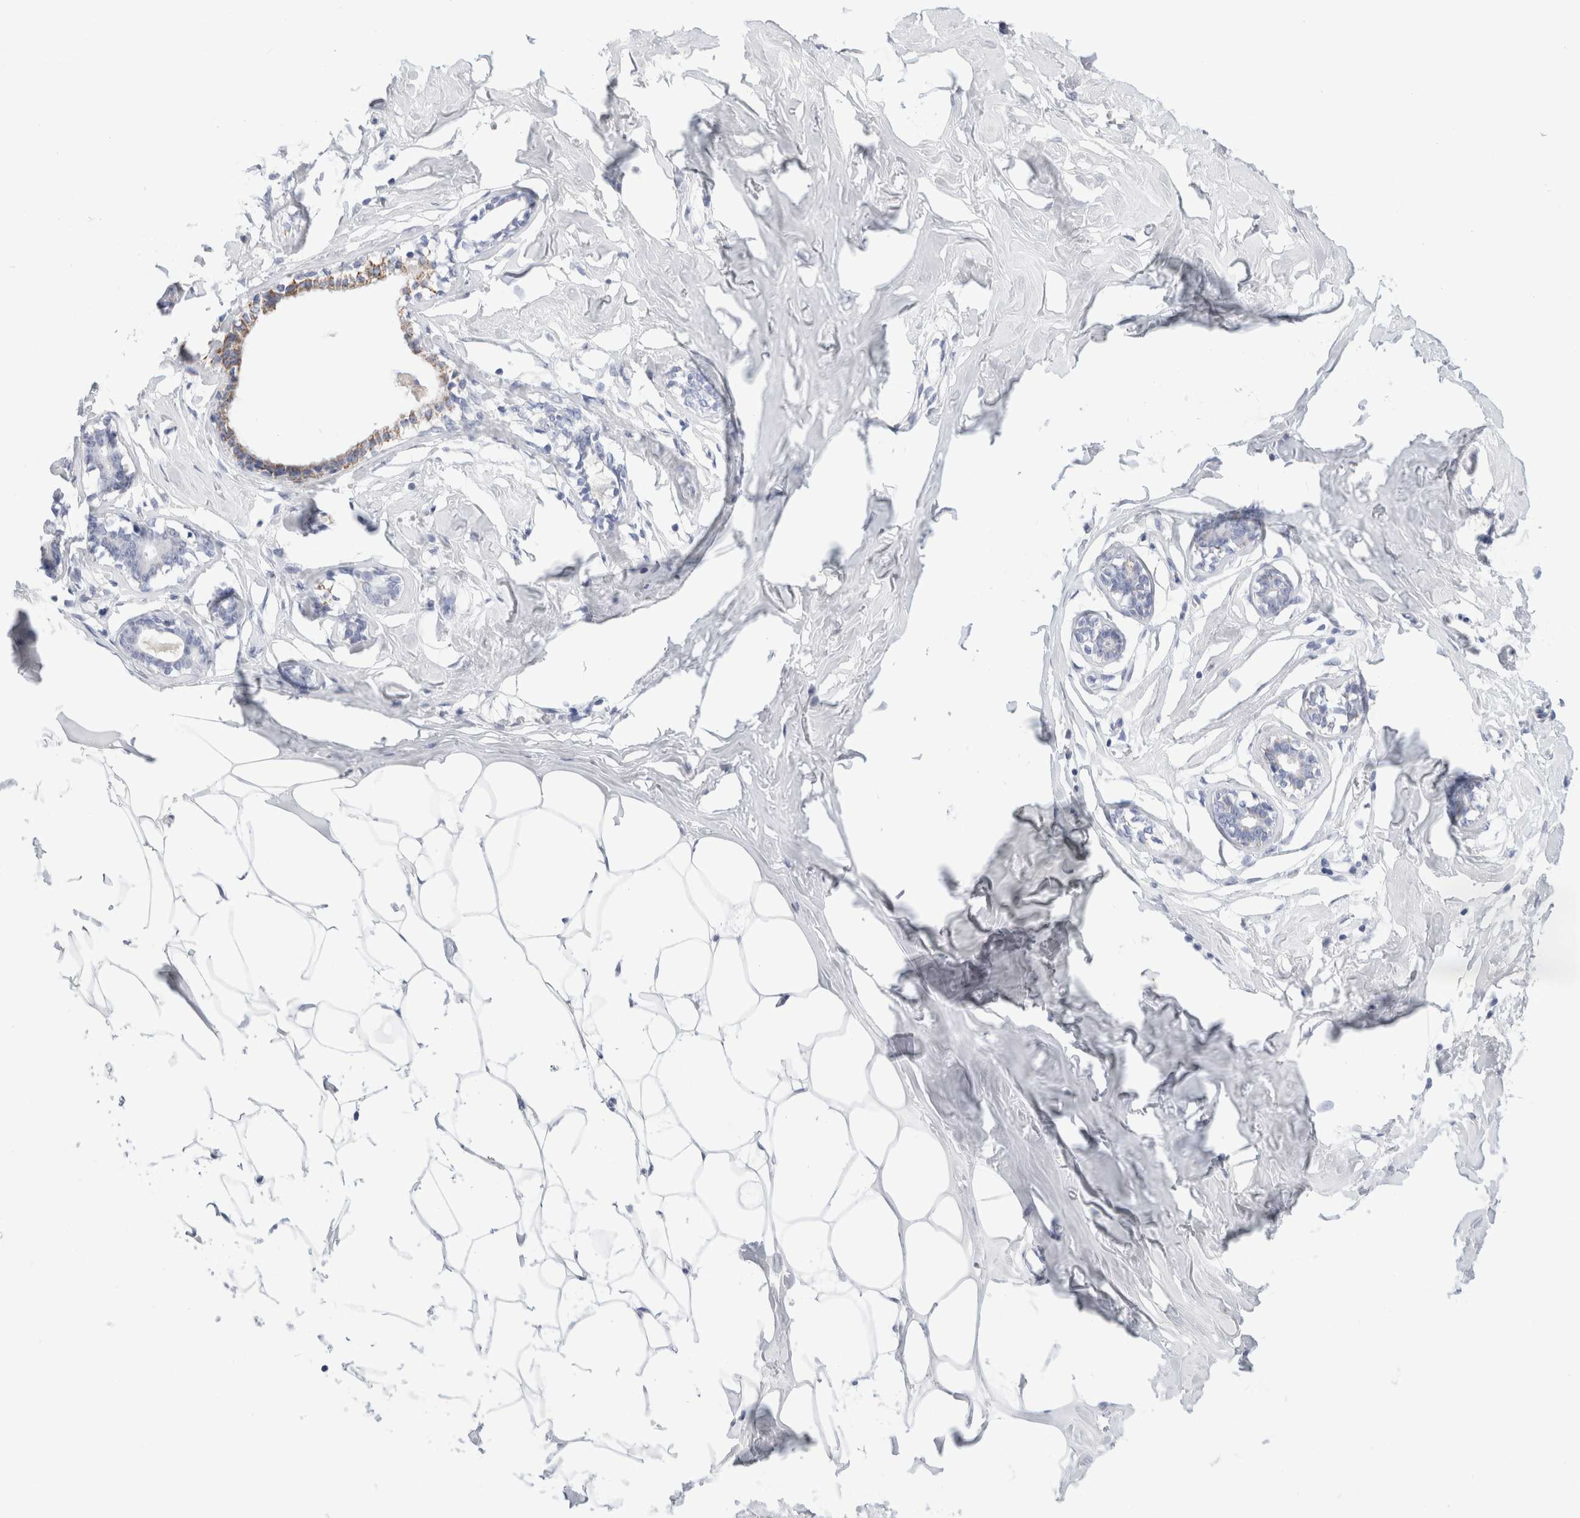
{"staining": {"intensity": "negative", "quantity": "none", "location": "none"}, "tissue": "adipose tissue", "cell_type": "Adipocytes", "image_type": "normal", "snomed": [{"axis": "morphology", "description": "Normal tissue, NOS"}, {"axis": "morphology", "description": "Fibrosis, NOS"}, {"axis": "topography", "description": "Breast"}, {"axis": "topography", "description": "Adipose tissue"}], "caption": "Immunohistochemical staining of benign adipose tissue exhibits no significant positivity in adipocytes. The staining is performed using DAB brown chromogen with nuclei counter-stained in using hematoxylin.", "gene": "ECHDC2", "patient": {"sex": "female", "age": 39}}